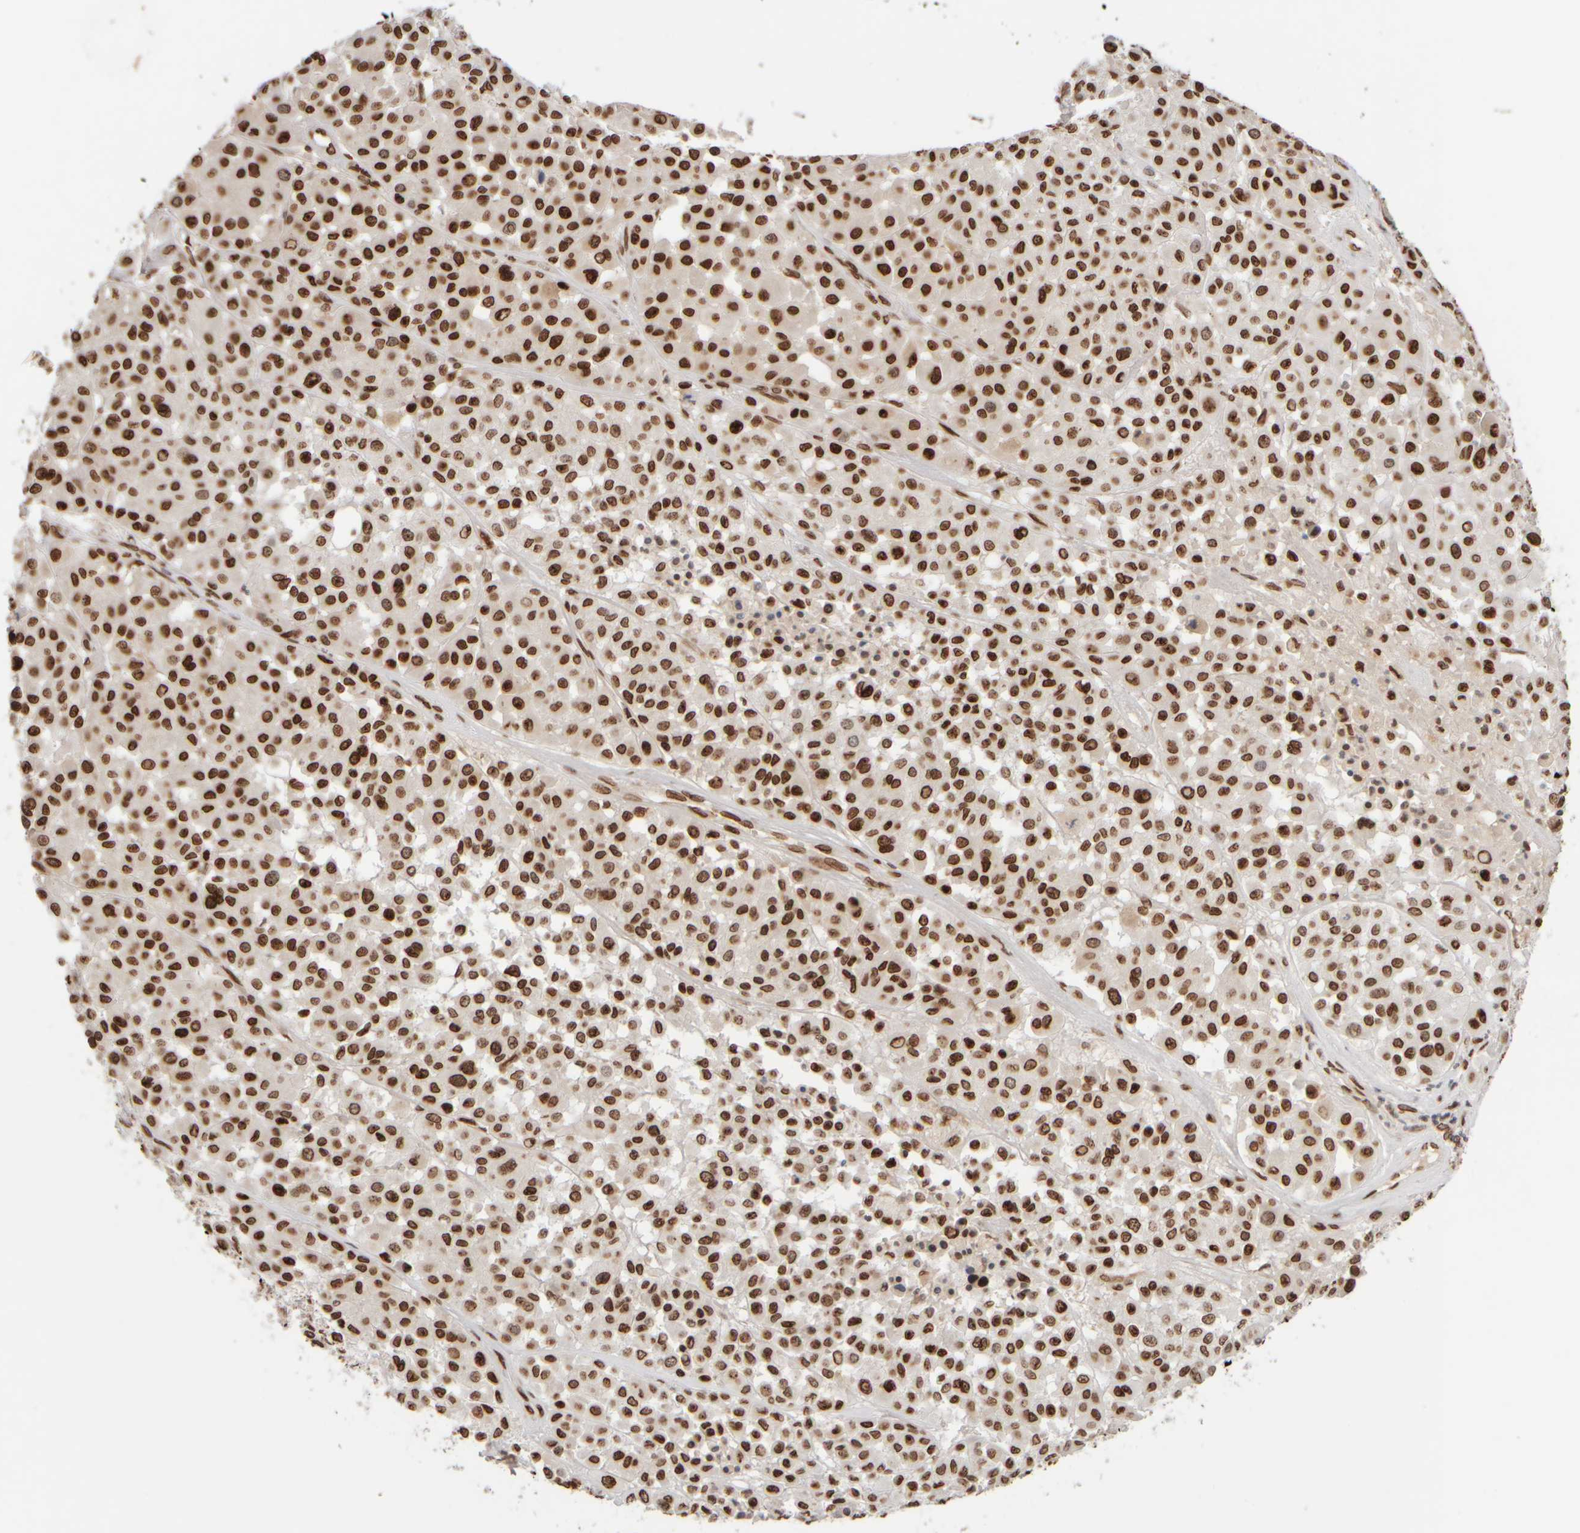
{"staining": {"intensity": "strong", "quantity": ">75%", "location": "nuclear"}, "tissue": "melanoma", "cell_type": "Tumor cells", "image_type": "cancer", "snomed": [{"axis": "morphology", "description": "Malignant melanoma, Metastatic site"}, {"axis": "topography", "description": "Soft tissue"}], "caption": "The image displays staining of malignant melanoma (metastatic site), revealing strong nuclear protein expression (brown color) within tumor cells.", "gene": "ZC3HC1", "patient": {"sex": "male", "age": 41}}